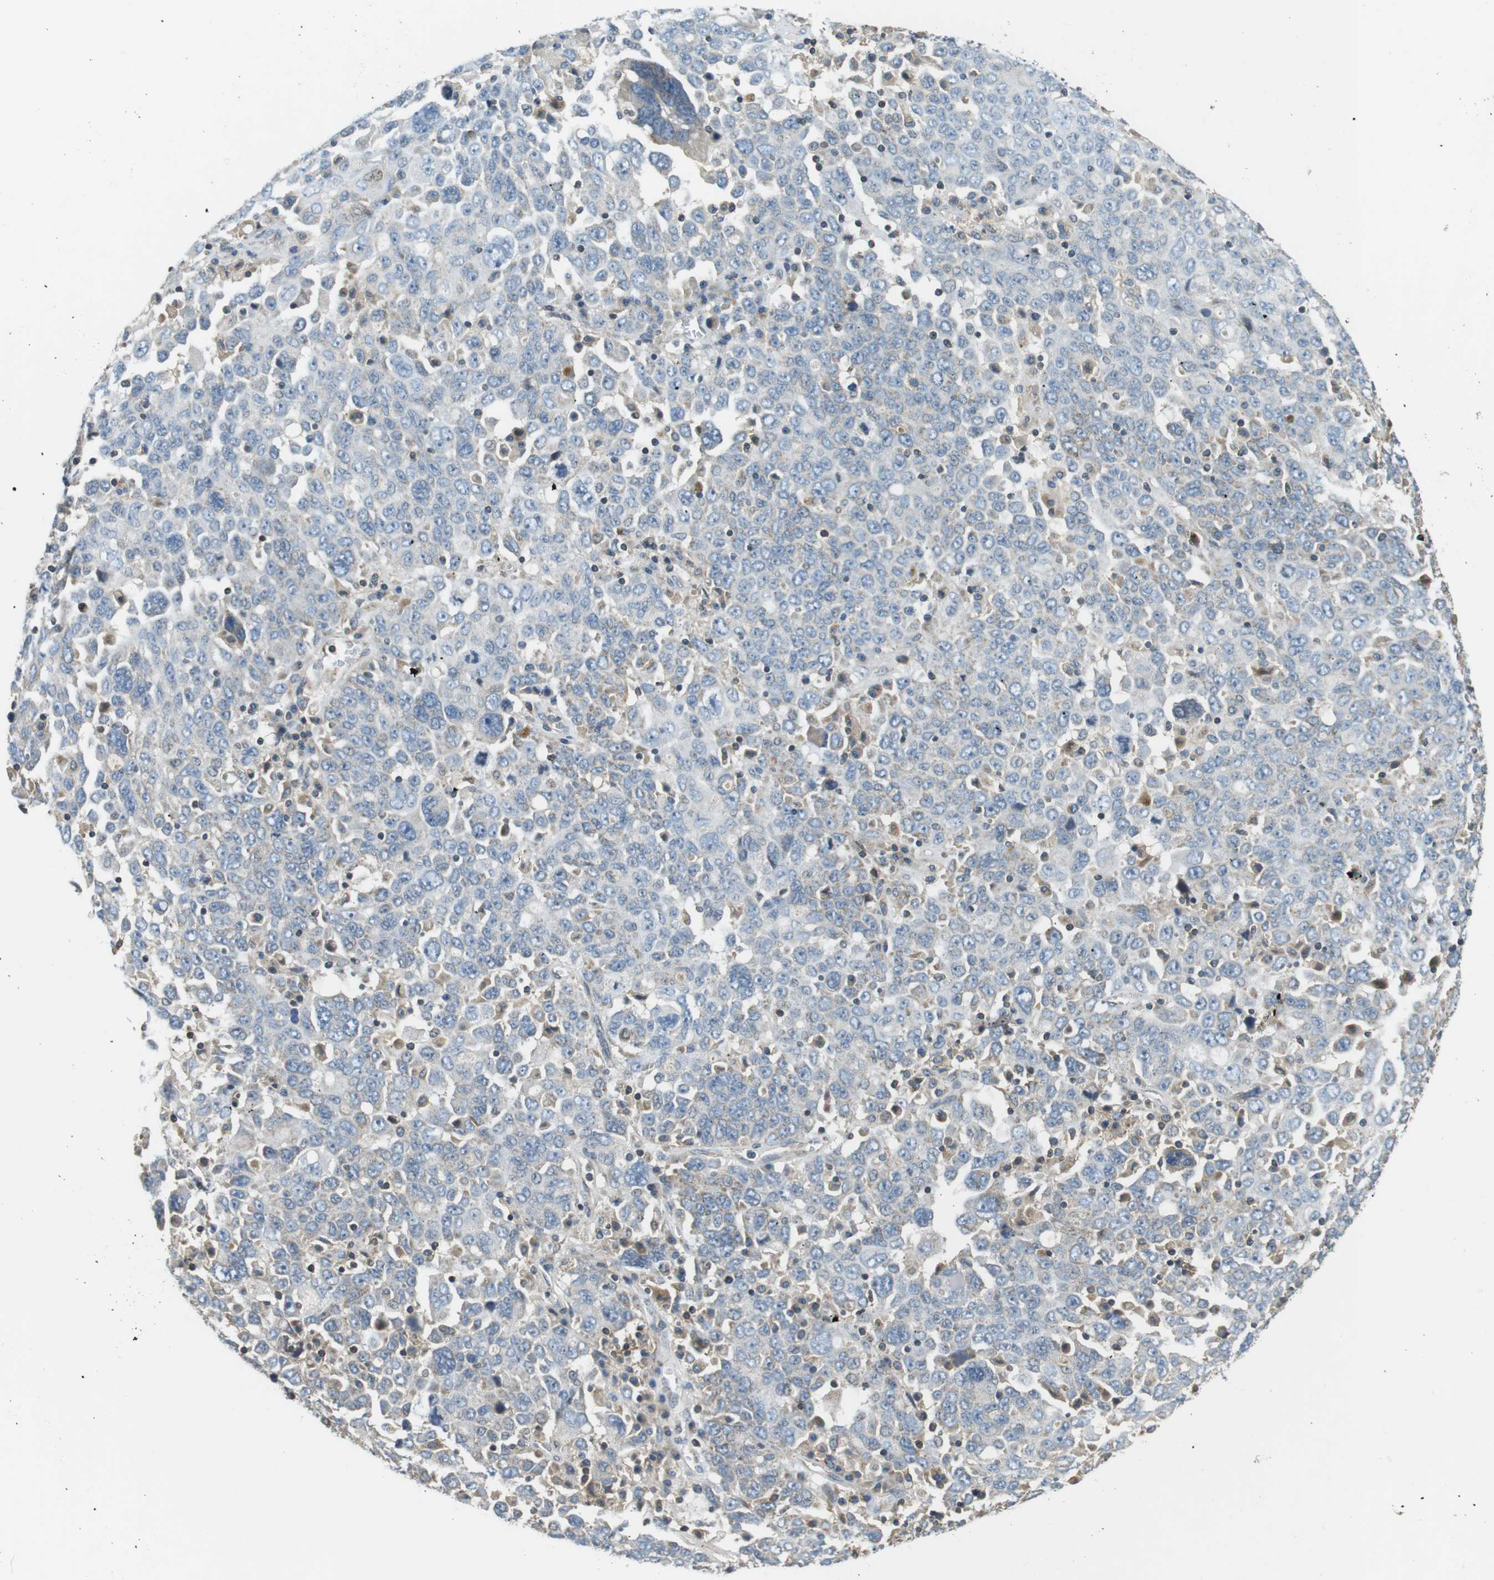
{"staining": {"intensity": "negative", "quantity": "none", "location": "none"}, "tissue": "ovarian cancer", "cell_type": "Tumor cells", "image_type": "cancer", "snomed": [{"axis": "morphology", "description": "Carcinoma, endometroid"}, {"axis": "topography", "description": "Ovary"}], "caption": "The image displays no staining of tumor cells in ovarian cancer (endometroid carcinoma).", "gene": "TMX4", "patient": {"sex": "female", "age": 62}}